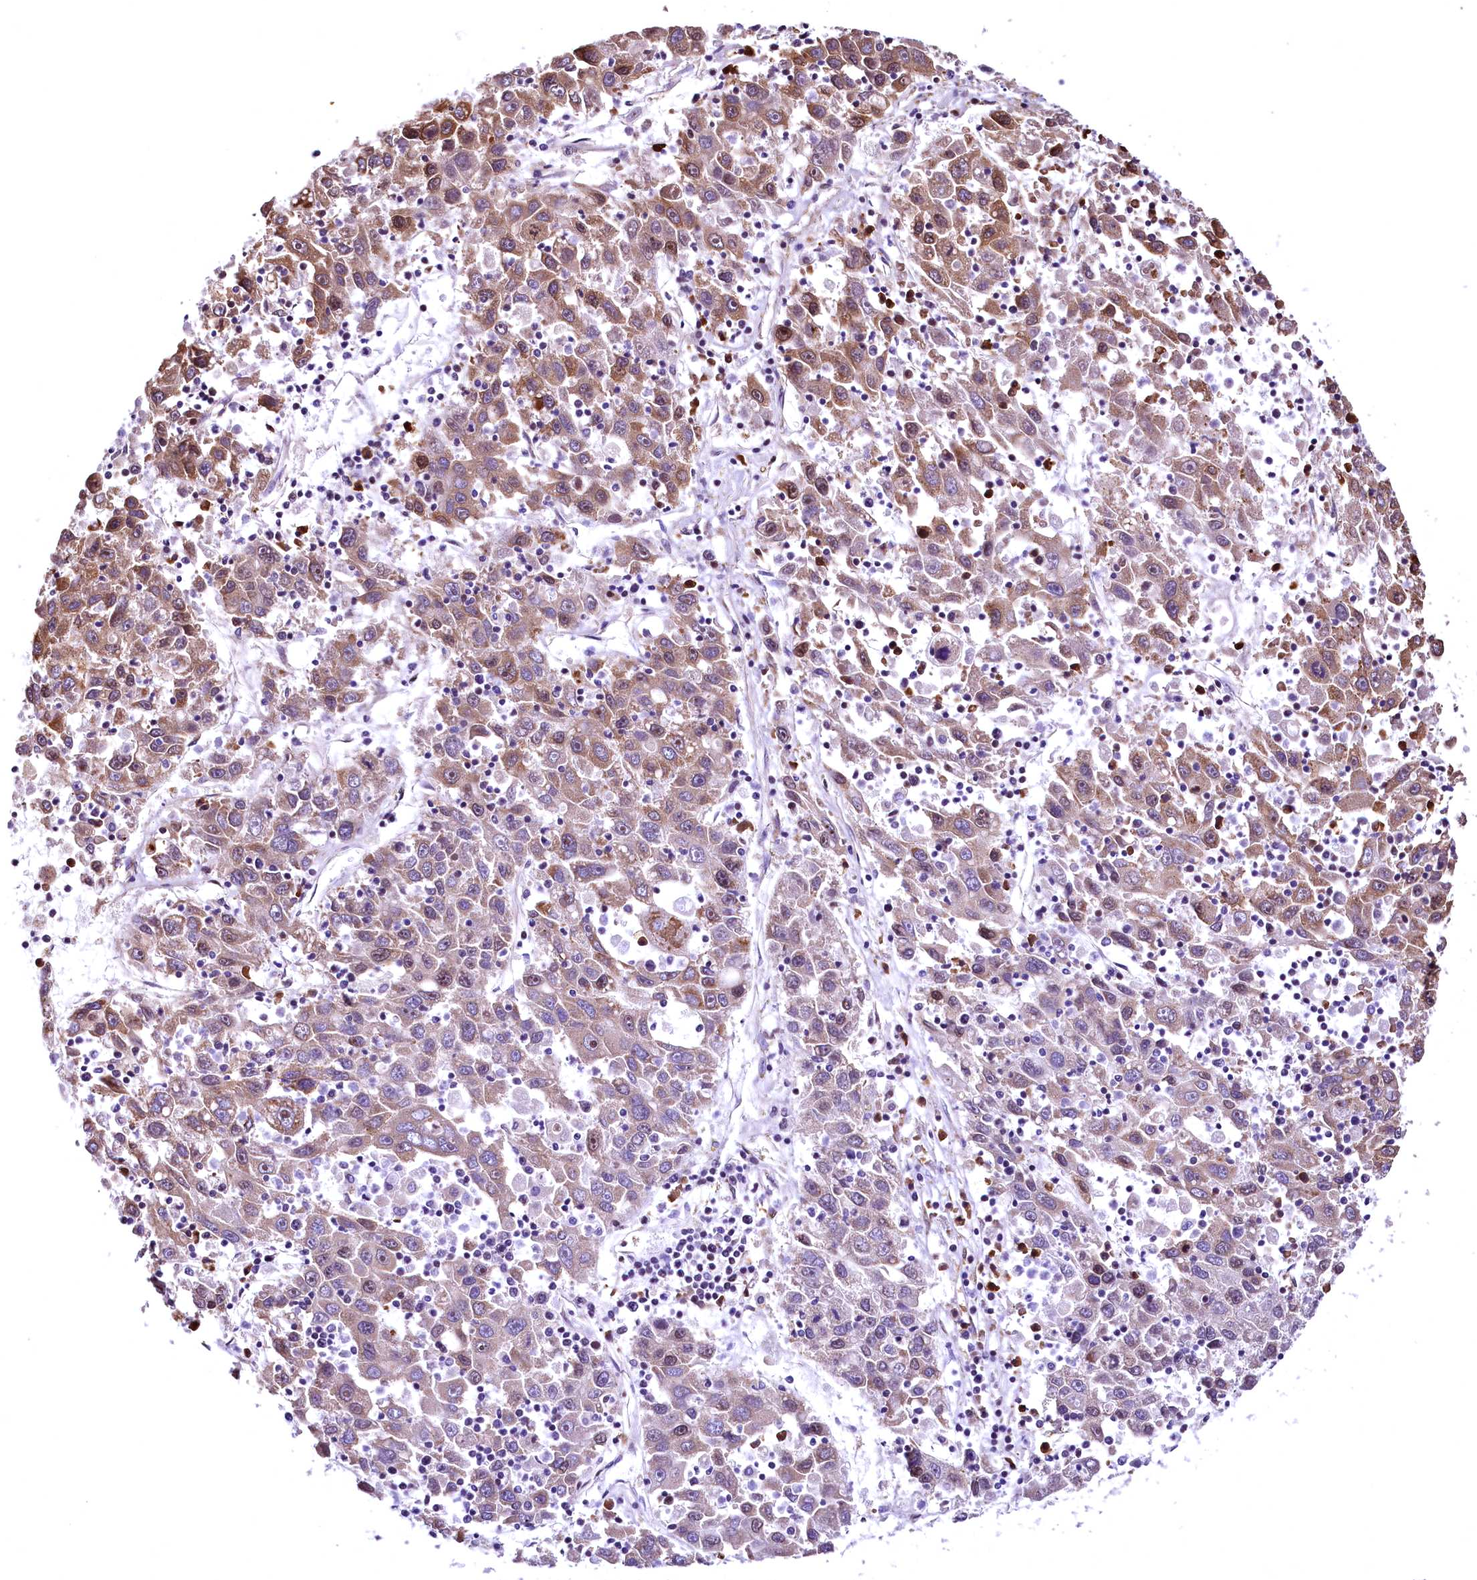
{"staining": {"intensity": "moderate", "quantity": "<25%", "location": "cytoplasmic/membranous"}, "tissue": "liver cancer", "cell_type": "Tumor cells", "image_type": "cancer", "snomed": [{"axis": "morphology", "description": "Carcinoma, Hepatocellular, NOS"}, {"axis": "topography", "description": "Liver"}], "caption": "An IHC image of tumor tissue is shown. Protein staining in brown shows moderate cytoplasmic/membranous positivity in liver cancer (hepatocellular carcinoma) within tumor cells.", "gene": "PDS5B", "patient": {"sex": "male", "age": 49}}